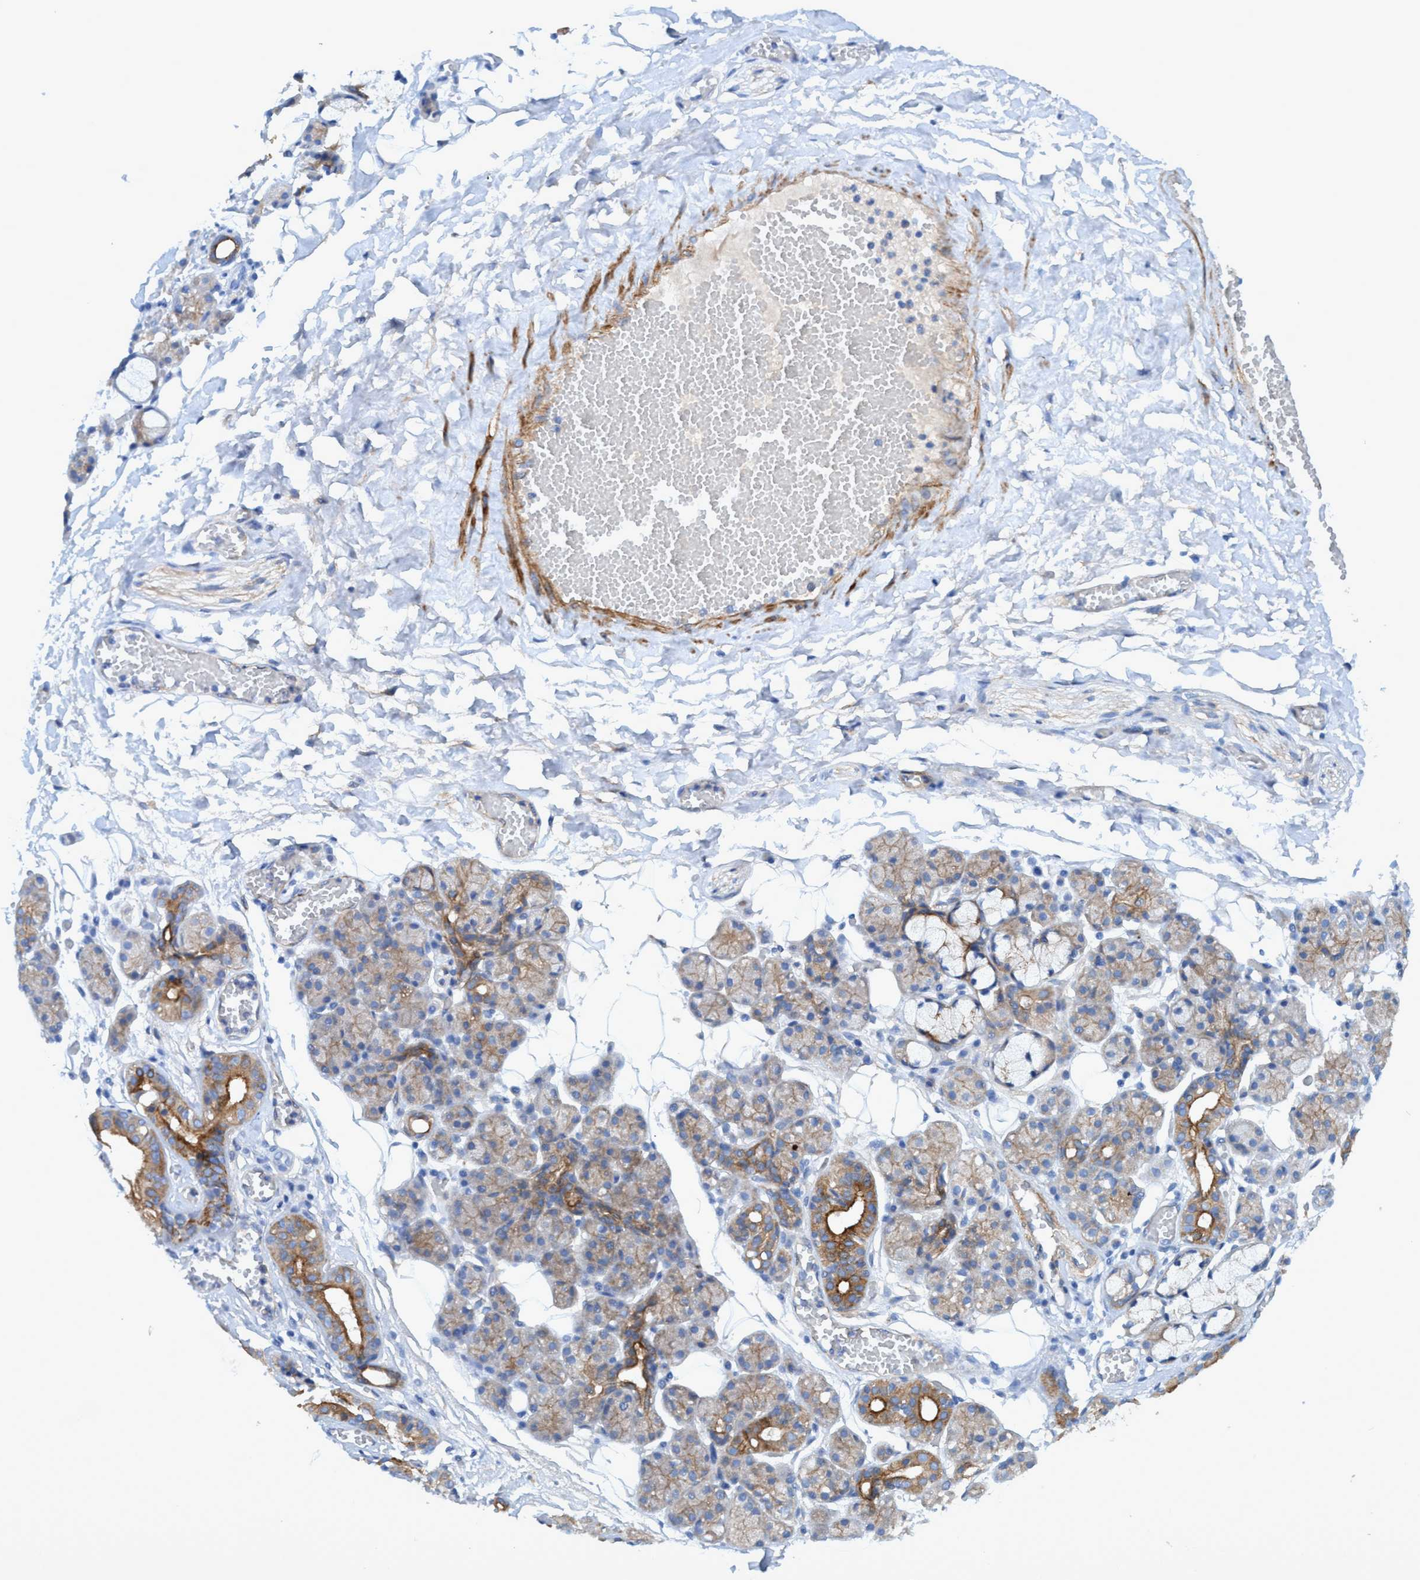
{"staining": {"intensity": "moderate", "quantity": "25%-75%", "location": "cytoplasmic/membranous"}, "tissue": "salivary gland", "cell_type": "Glandular cells", "image_type": "normal", "snomed": [{"axis": "morphology", "description": "Normal tissue, NOS"}, {"axis": "topography", "description": "Salivary gland"}], "caption": "Protein analysis of normal salivary gland demonstrates moderate cytoplasmic/membranous expression in approximately 25%-75% of glandular cells. (brown staining indicates protein expression, while blue staining denotes nuclei).", "gene": "GULP1", "patient": {"sex": "male", "age": 63}}